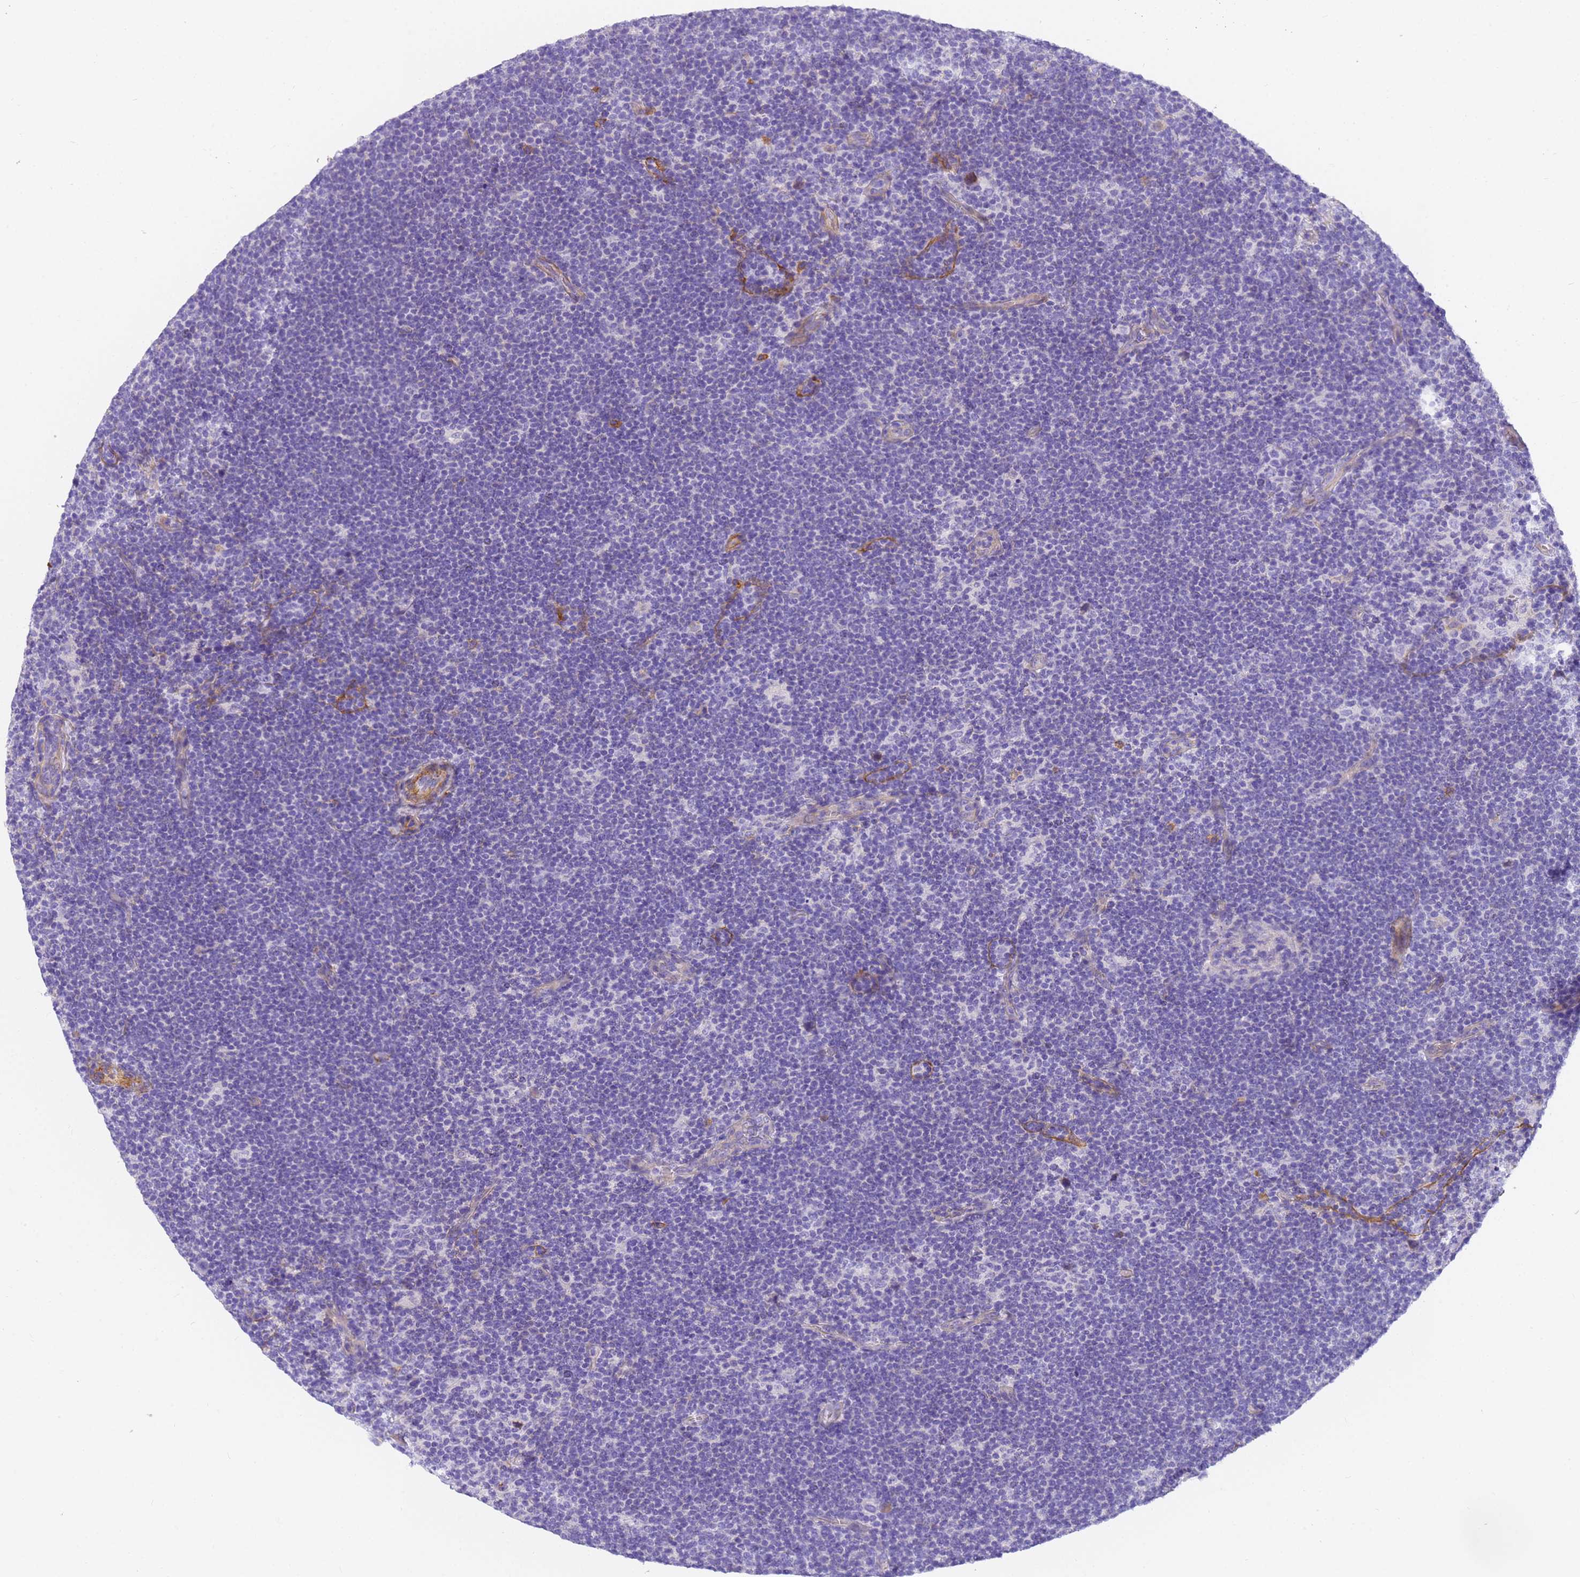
{"staining": {"intensity": "negative", "quantity": "none", "location": "none"}, "tissue": "lymphoma", "cell_type": "Tumor cells", "image_type": "cancer", "snomed": [{"axis": "morphology", "description": "Hodgkin's disease, NOS"}, {"axis": "topography", "description": "Lymph node"}], "caption": "The image displays no significant staining in tumor cells of lymphoma.", "gene": "MVB12A", "patient": {"sex": "female", "age": 57}}